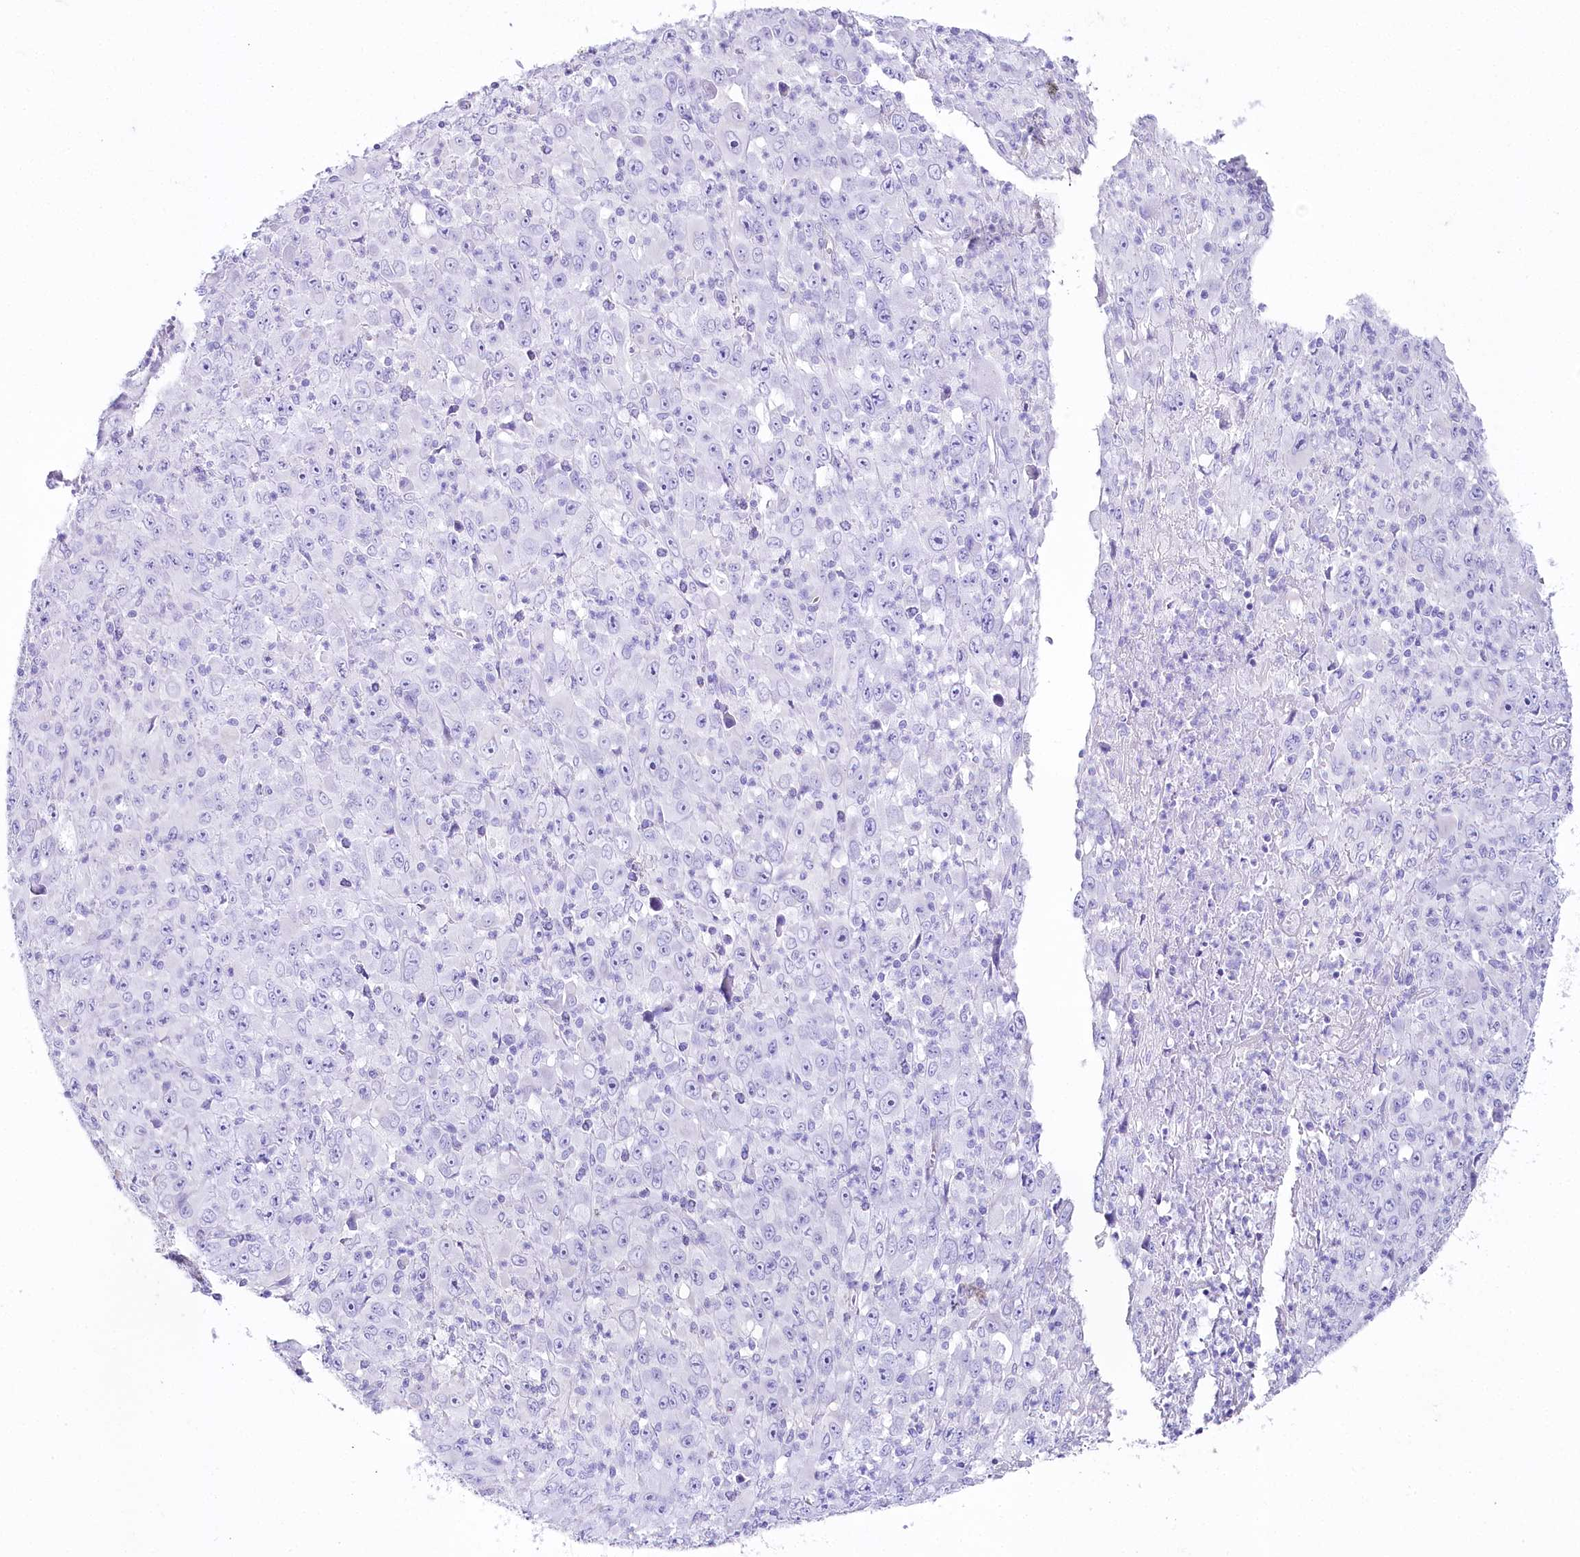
{"staining": {"intensity": "negative", "quantity": "none", "location": "none"}, "tissue": "melanoma", "cell_type": "Tumor cells", "image_type": "cancer", "snomed": [{"axis": "morphology", "description": "Malignant melanoma, Metastatic site"}, {"axis": "topography", "description": "Skin"}], "caption": "Tumor cells are negative for protein expression in human malignant melanoma (metastatic site).", "gene": "CSN3", "patient": {"sex": "female", "age": 56}}